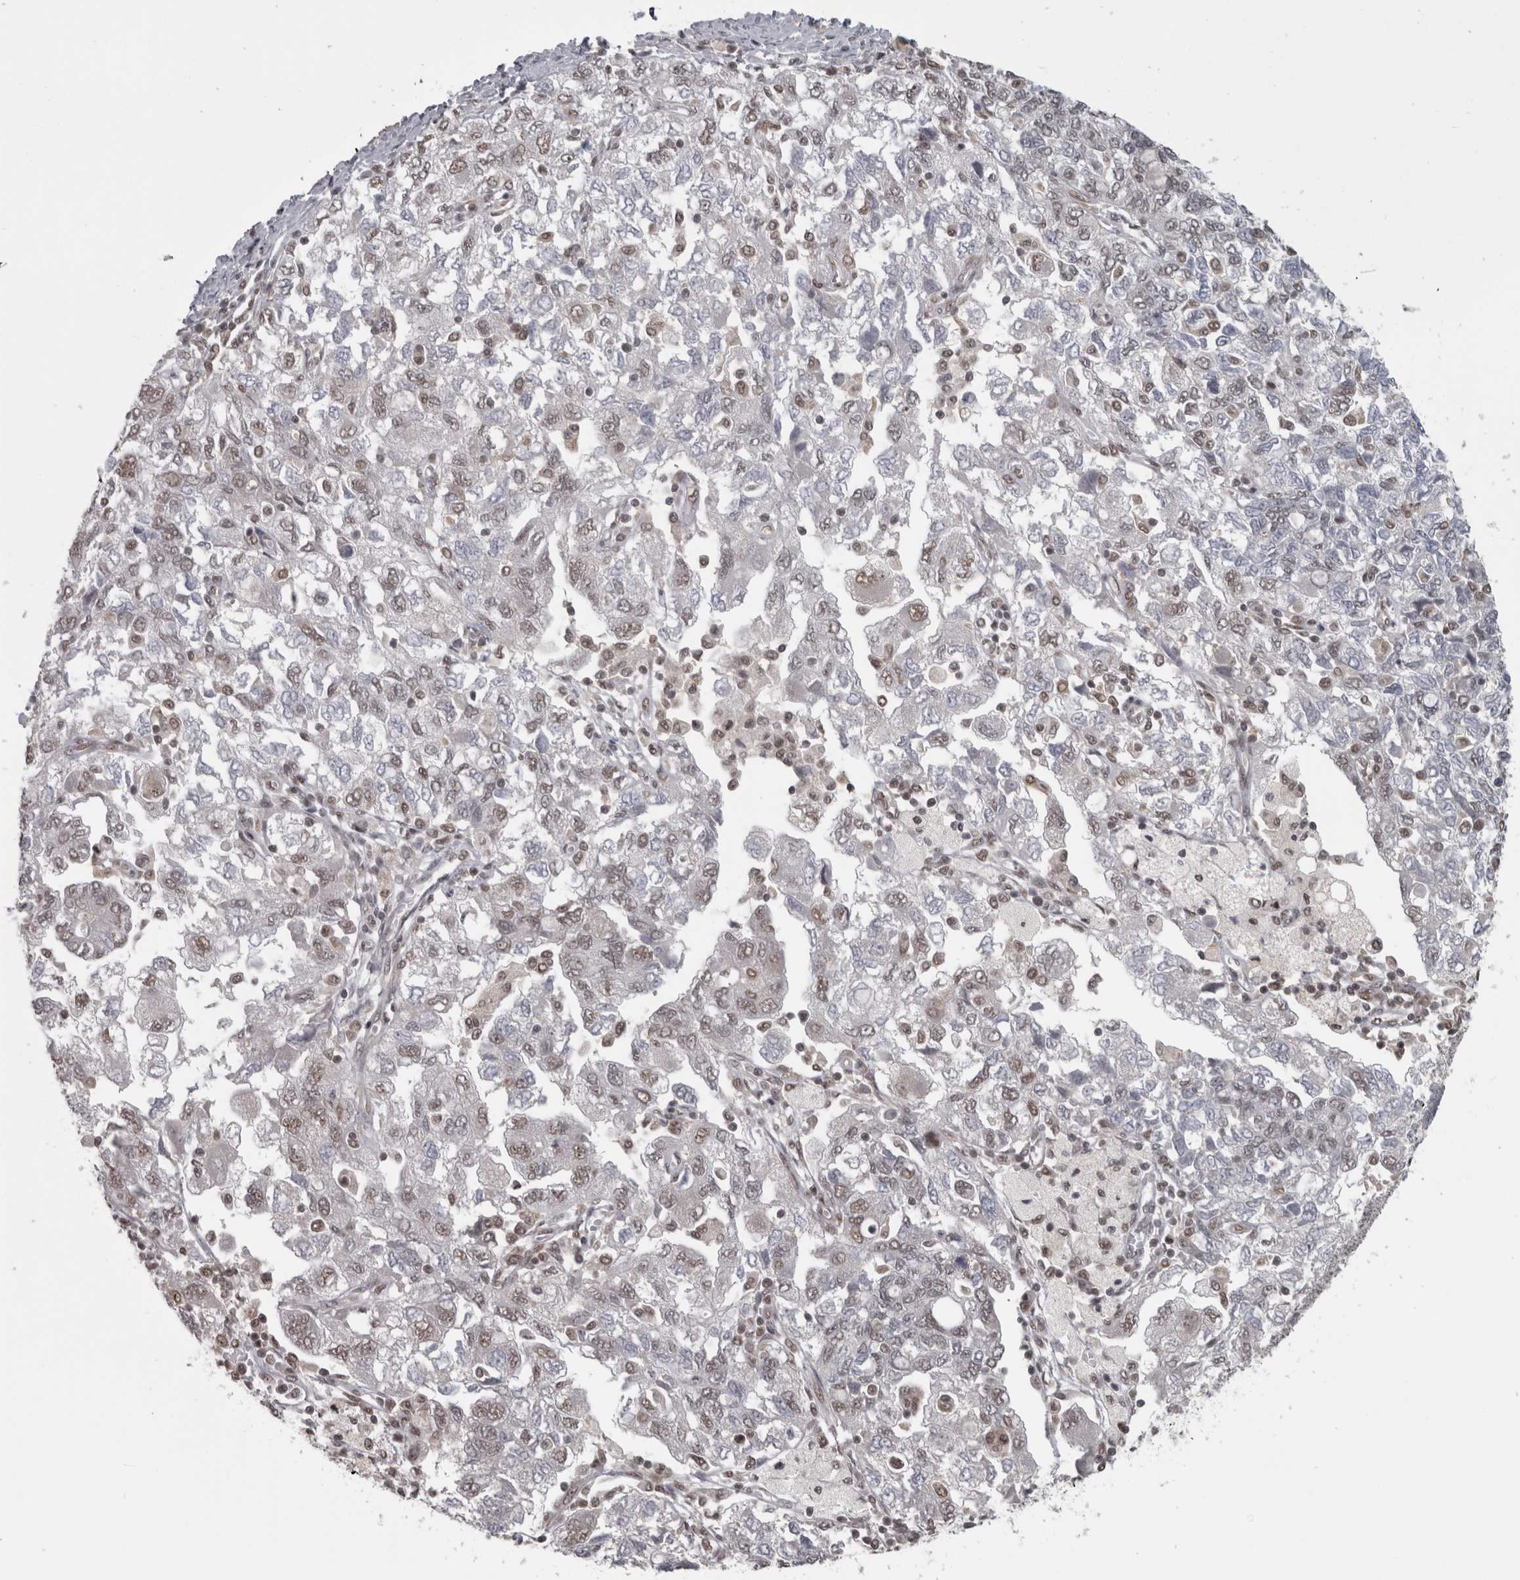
{"staining": {"intensity": "moderate", "quantity": "25%-75%", "location": "nuclear"}, "tissue": "ovarian cancer", "cell_type": "Tumor cells", "image_type": "cancer", "snomed": [{"axis": "morphology", "description": "Carcinoma, NOS"}, {"axis": "morphology", "description": "Cystadenocarcinoma, serous, NOS"}, {"axis": "topography", "description": "Ovary"}], "caption": "Protein expression analysis of human ovarian serous cystadenocarcinoma reveals moderate nuclear positivity in about 25%-75% of tumor cells.", "gene": "MICU3", "patient": {"sex": "female", "age": 69}}